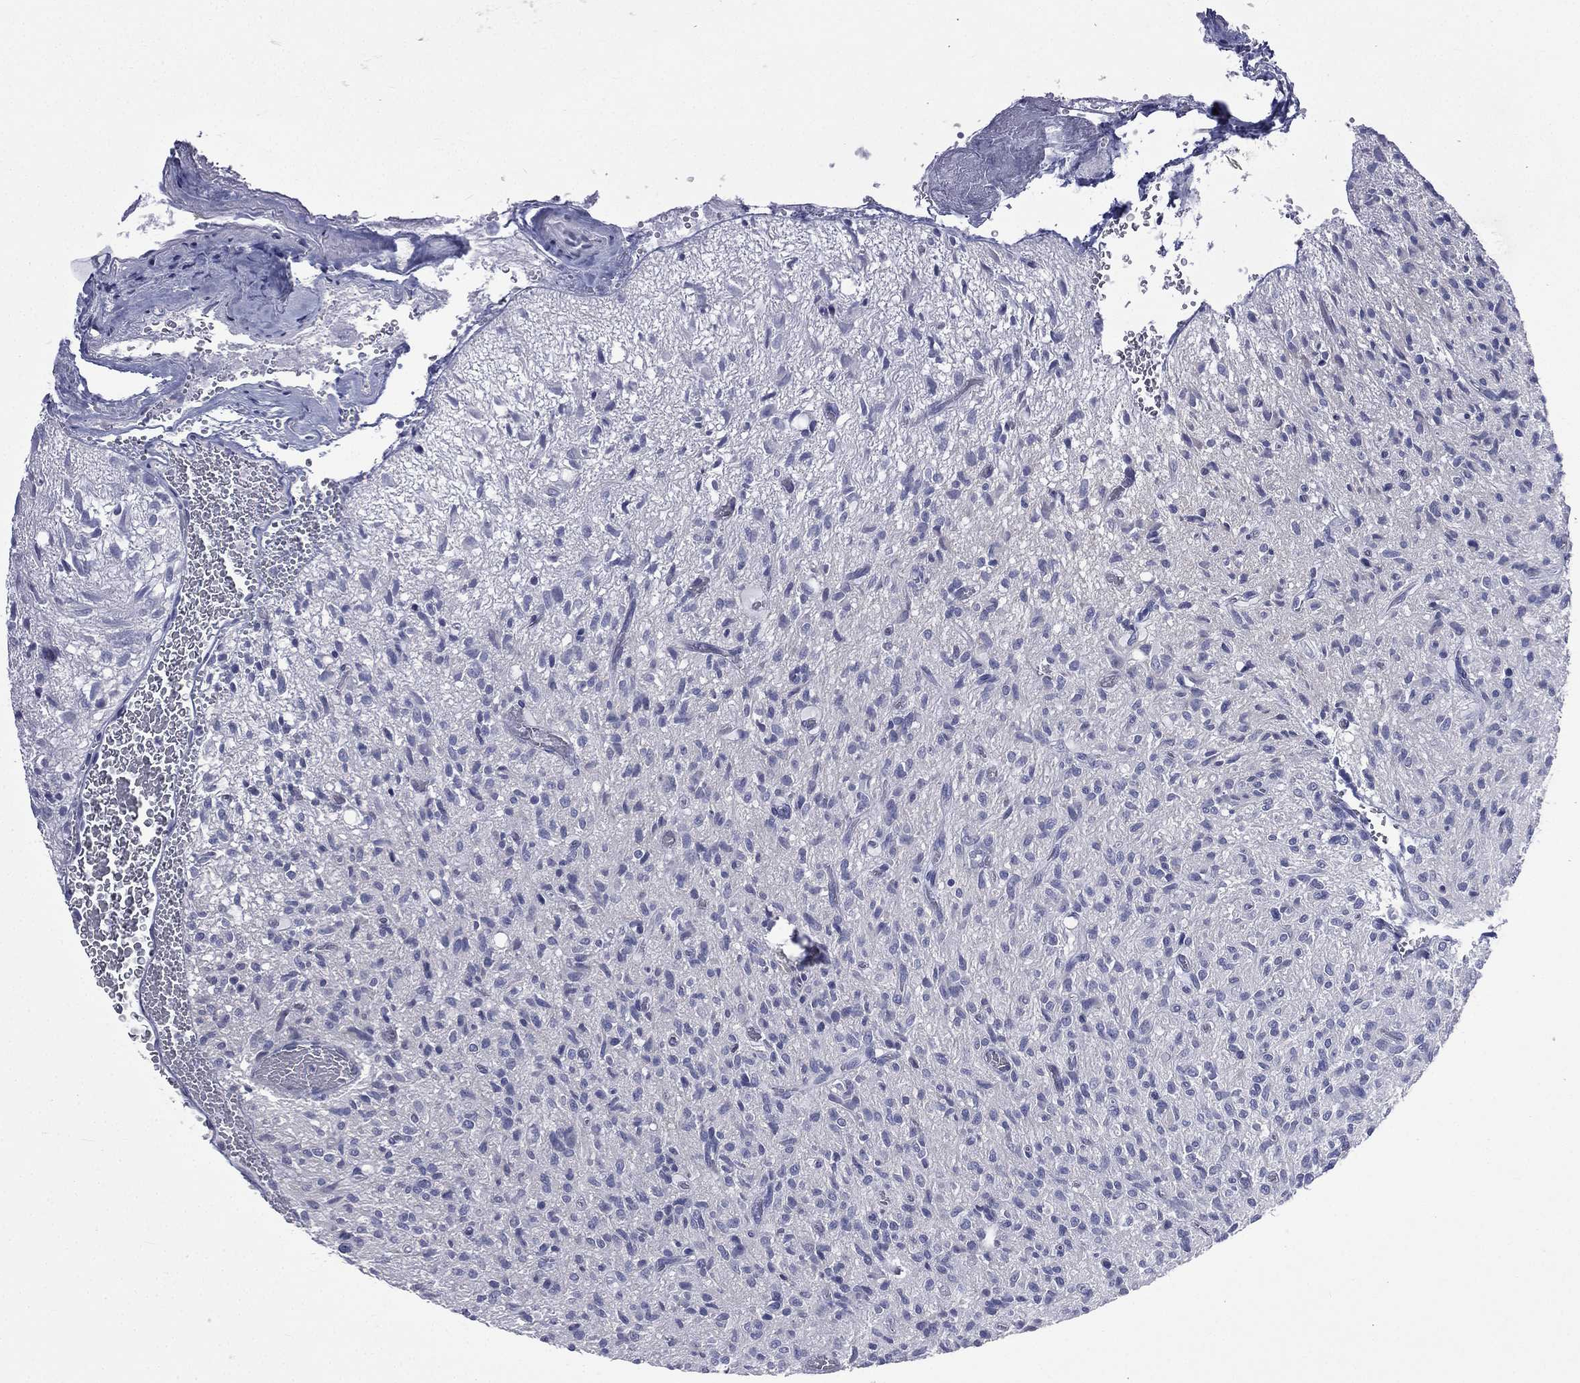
{"staining": {"intensity": "negative", "quantity": "none", "location": "none"}, "tissue": "glioma", "cell_type": "Tumor cells", "image_type": "cancer", "snomed": [{"axis": "morphology", "description": "Glioma, malignant, High grade"}, {"axis": "topography", "description": "Brain"}], "caption": "An image of human glioma is negative for staining in tumor cells. The staining was performed using DAB to visualize the protein expression in brown, while the nuclei were stained in blue with hematoxylin (Magnification: 20x).", "gene": "CES2", "patient": {"sex": "male", "age": 64}}